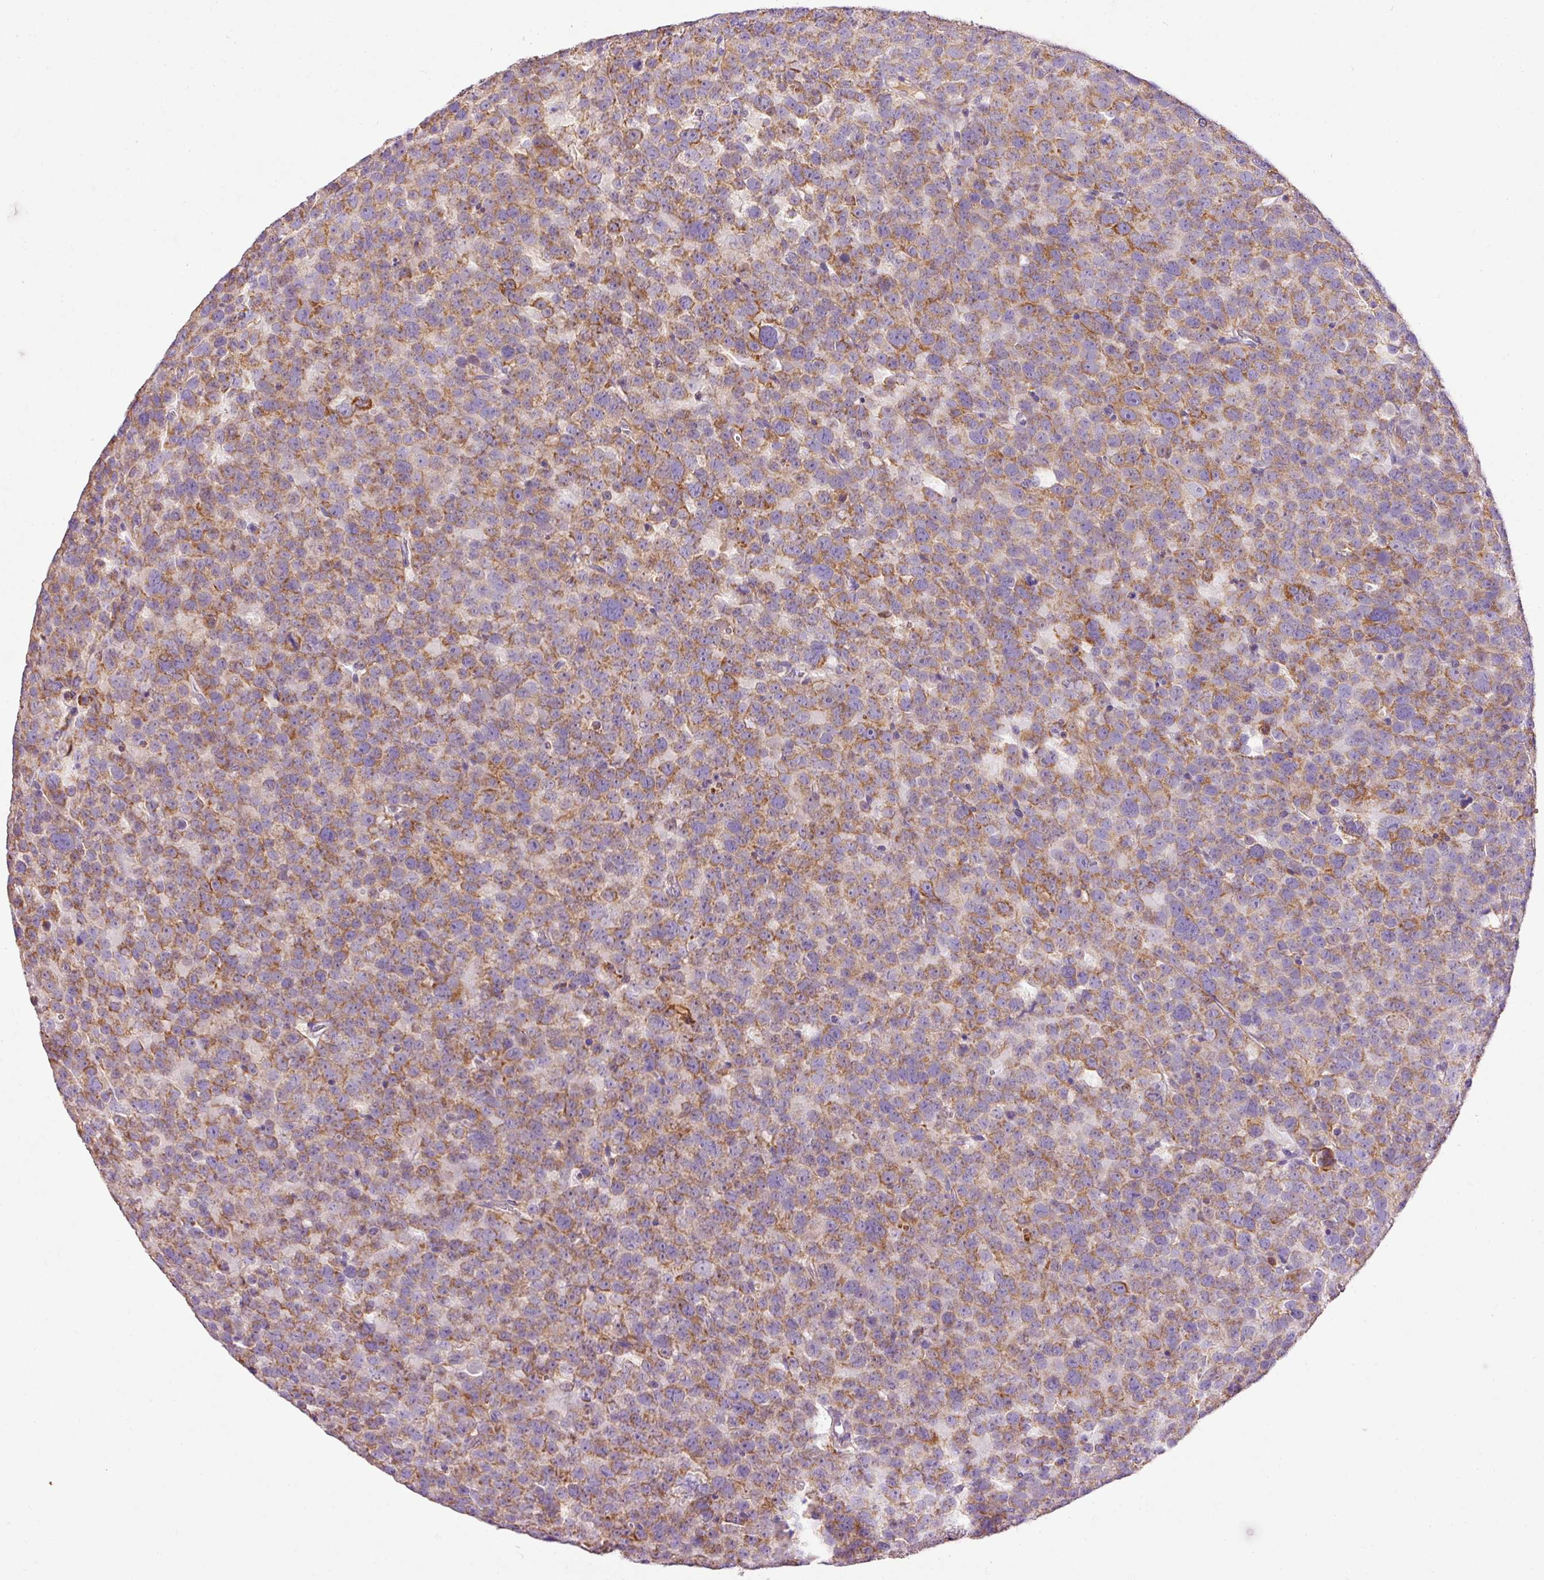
{"staining": {"intensity": "moderate", "quantity": ">75%", "location": "cytoplasmic/membranous"}, "tissue": "testis cancer", "cell_type": "Tumor cells", "image_type": "cancer", "snomed": [{"axis": "morphology", "description": "Seminoma, NOS"}, {"axis": "topography", "description": "Testis"}], "caption": "A medium amount of moderate cytoplasmic/membranous expression is present in about >75% of tumor cells in seminoma (testis) tissue.", "gene": "IMMT", "patient": {"sex": "male", "age": 71}}